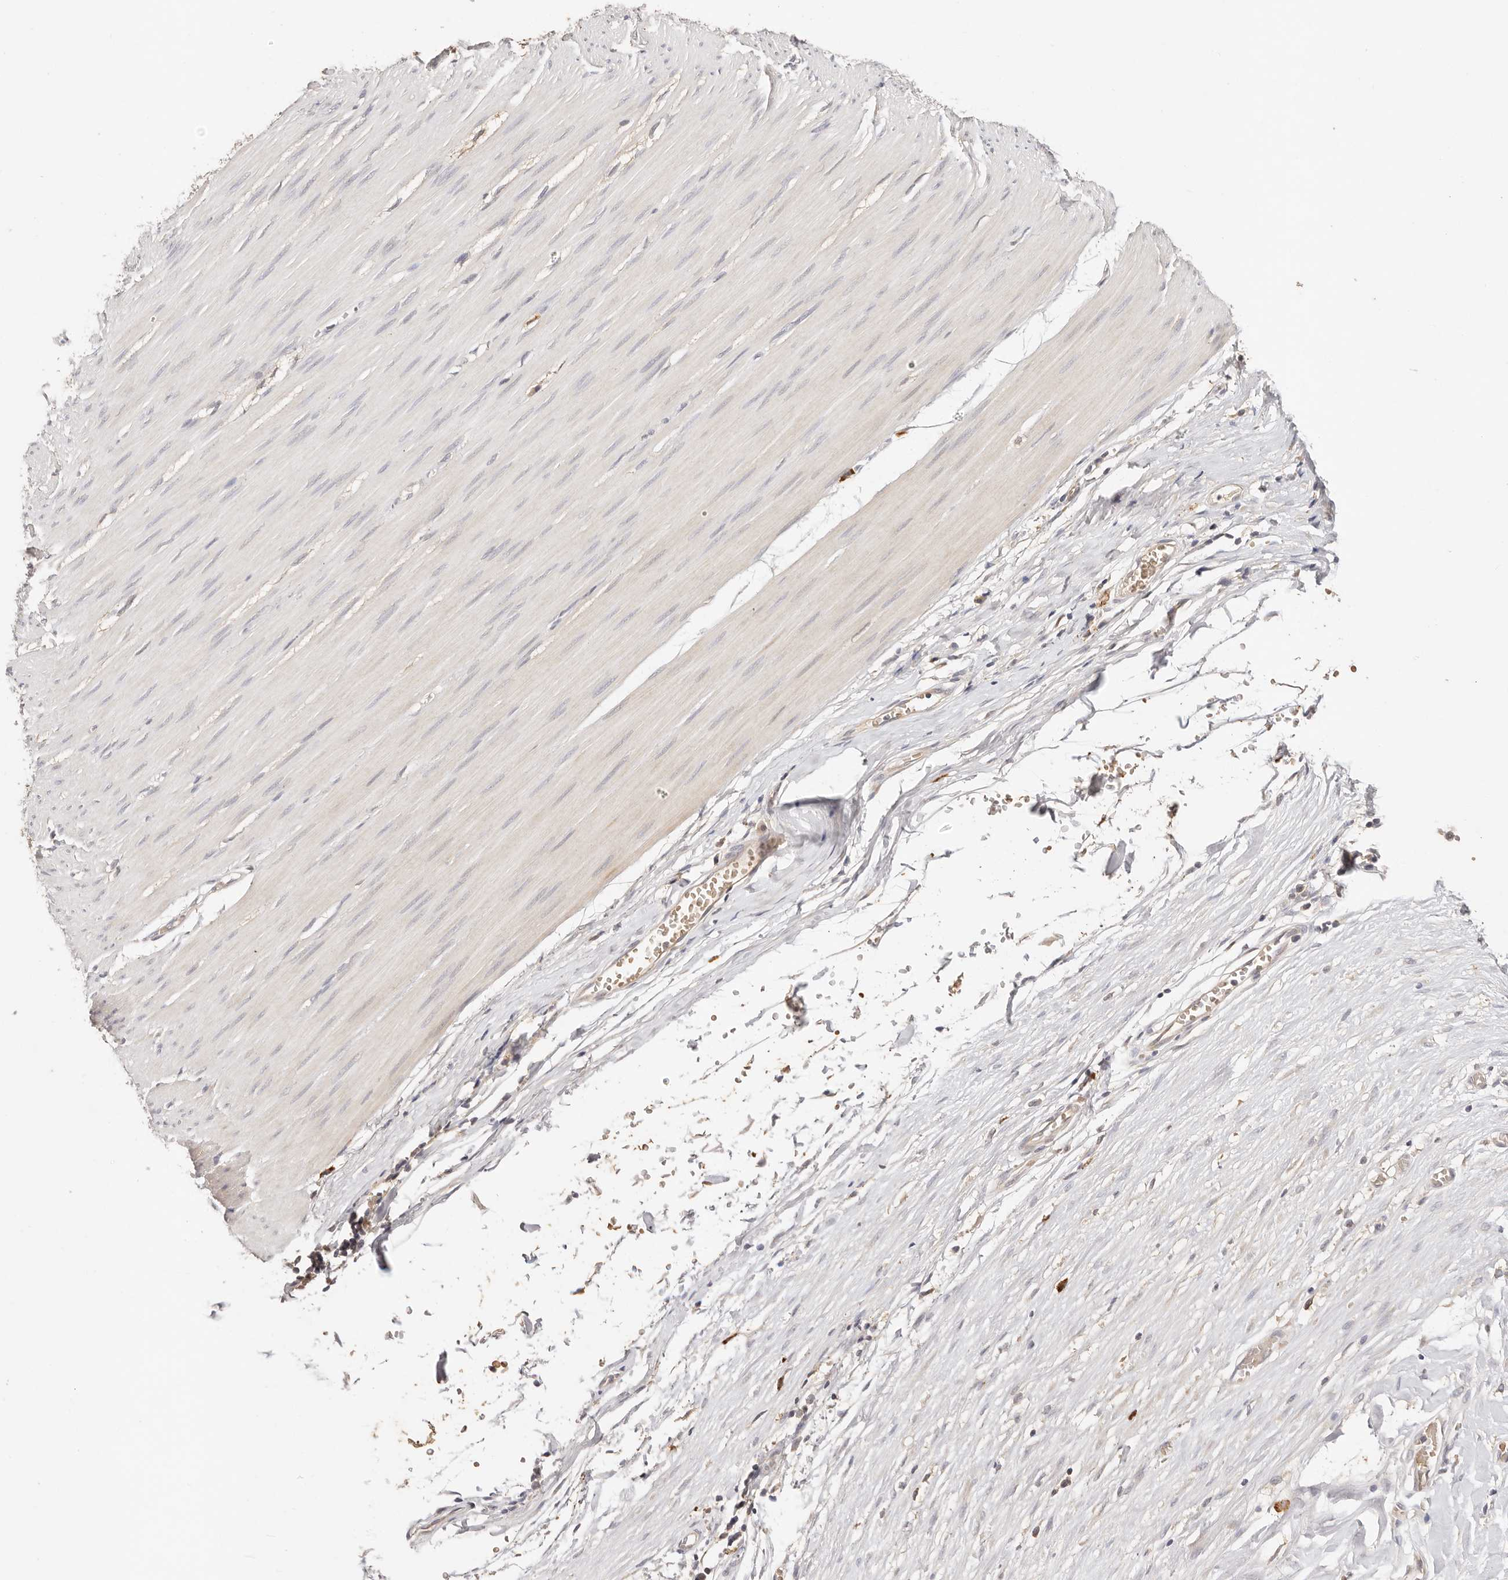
{"staining": {"intensity": "negative", "quantity": "none", "location": "none"}, "tissue": "smooth muscle", "cell_type": "Smooth muscle cells", "image_type": "normal", "snomed": [{"axis": "morphology", "description": "Normal tissue, NOS"}, {"axis": "morphology", "description": "Adenocarcinoma, NOS"}, {"axis": "topography", "description": "Colon"}, {"axis": "topography", "description": "Peripheral nerve tissue"}], "caption": "High power microscopy photomicrograph of an immunohistochemistry histopathology image of normal smooth muscle, revealing no significant positivity in smooth muscle cells.", "gene": "CXADR", "patient": {"sex": "male", "age": 14}}